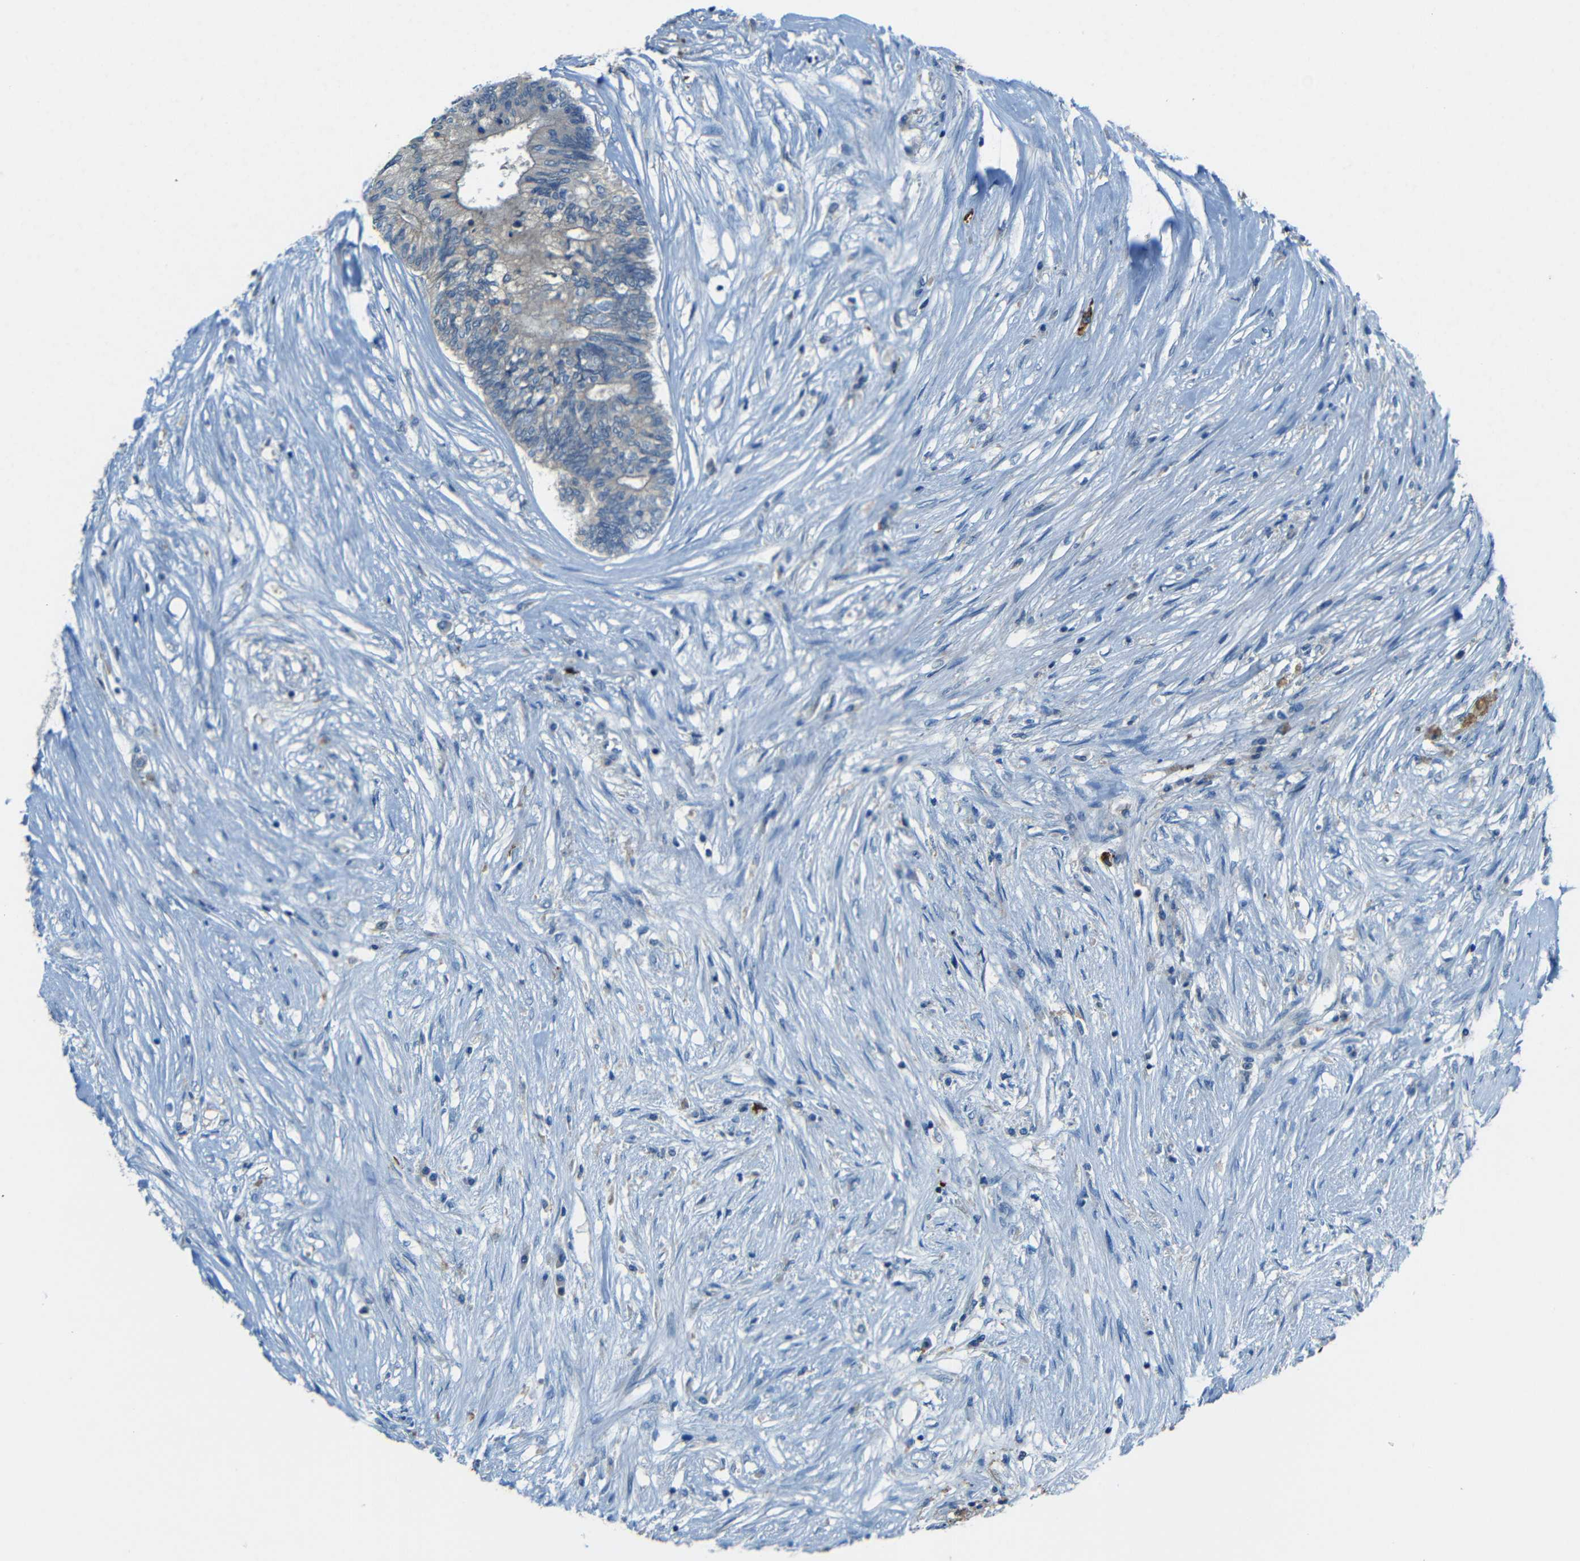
{"staining": {"intensity": "negative", "quantity": "none", "location": "none"}, "tissue": "colorectal cancer", "cell_type": "Tumor cells", "image_type": "cancer", "snomed": [{"axis": "morphology", "description": "Adenocarcinoma, NOS"}, {"axis": "topography", "description": "Rectum"}], "caption": "Tumor cells show no significant expression in adenocarcinoma (colorectal).", "gene": "CYP26B1", "patient": {"sex": "male", "age": 63}}